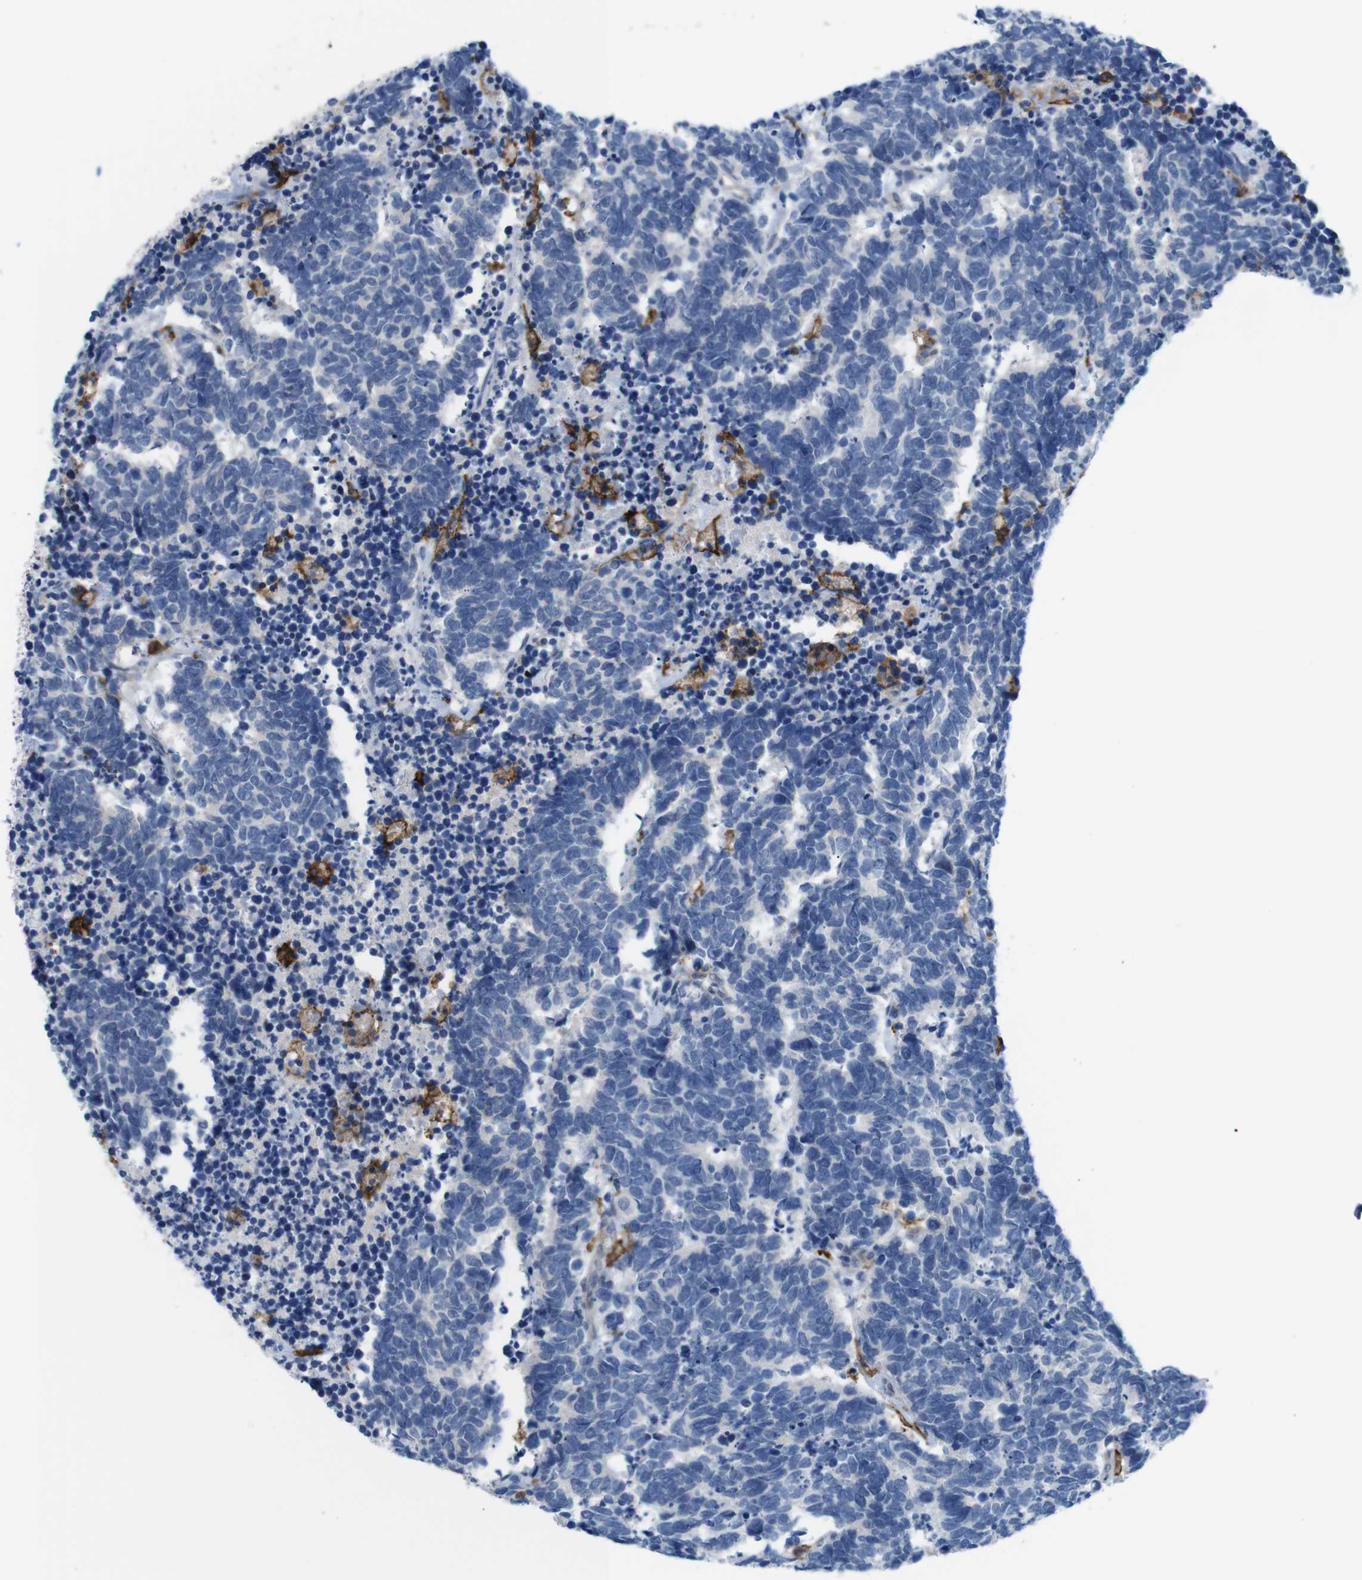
{"staining": {"intensity": "negative", "quantity": "none", "location": "none"}, "tissue": "carcinoid", "cell_type": "Tumor cells", "image_type": "cancer", "snomed": [{"axis": "morphology", "description": "Carcinoma, NOS"}, {"axis": "morphology", "description": "Carcinoid, malignant, NOS"}, {"axis": "topography", "description": "Urinary bladder"}], "caption": "Human carcinoid stained for a protein using immunohistochemistry (IHC) reveals no expression in tumor cells.", "gene": "CD300C", "patient": {"sex": "male", "age": 57}}